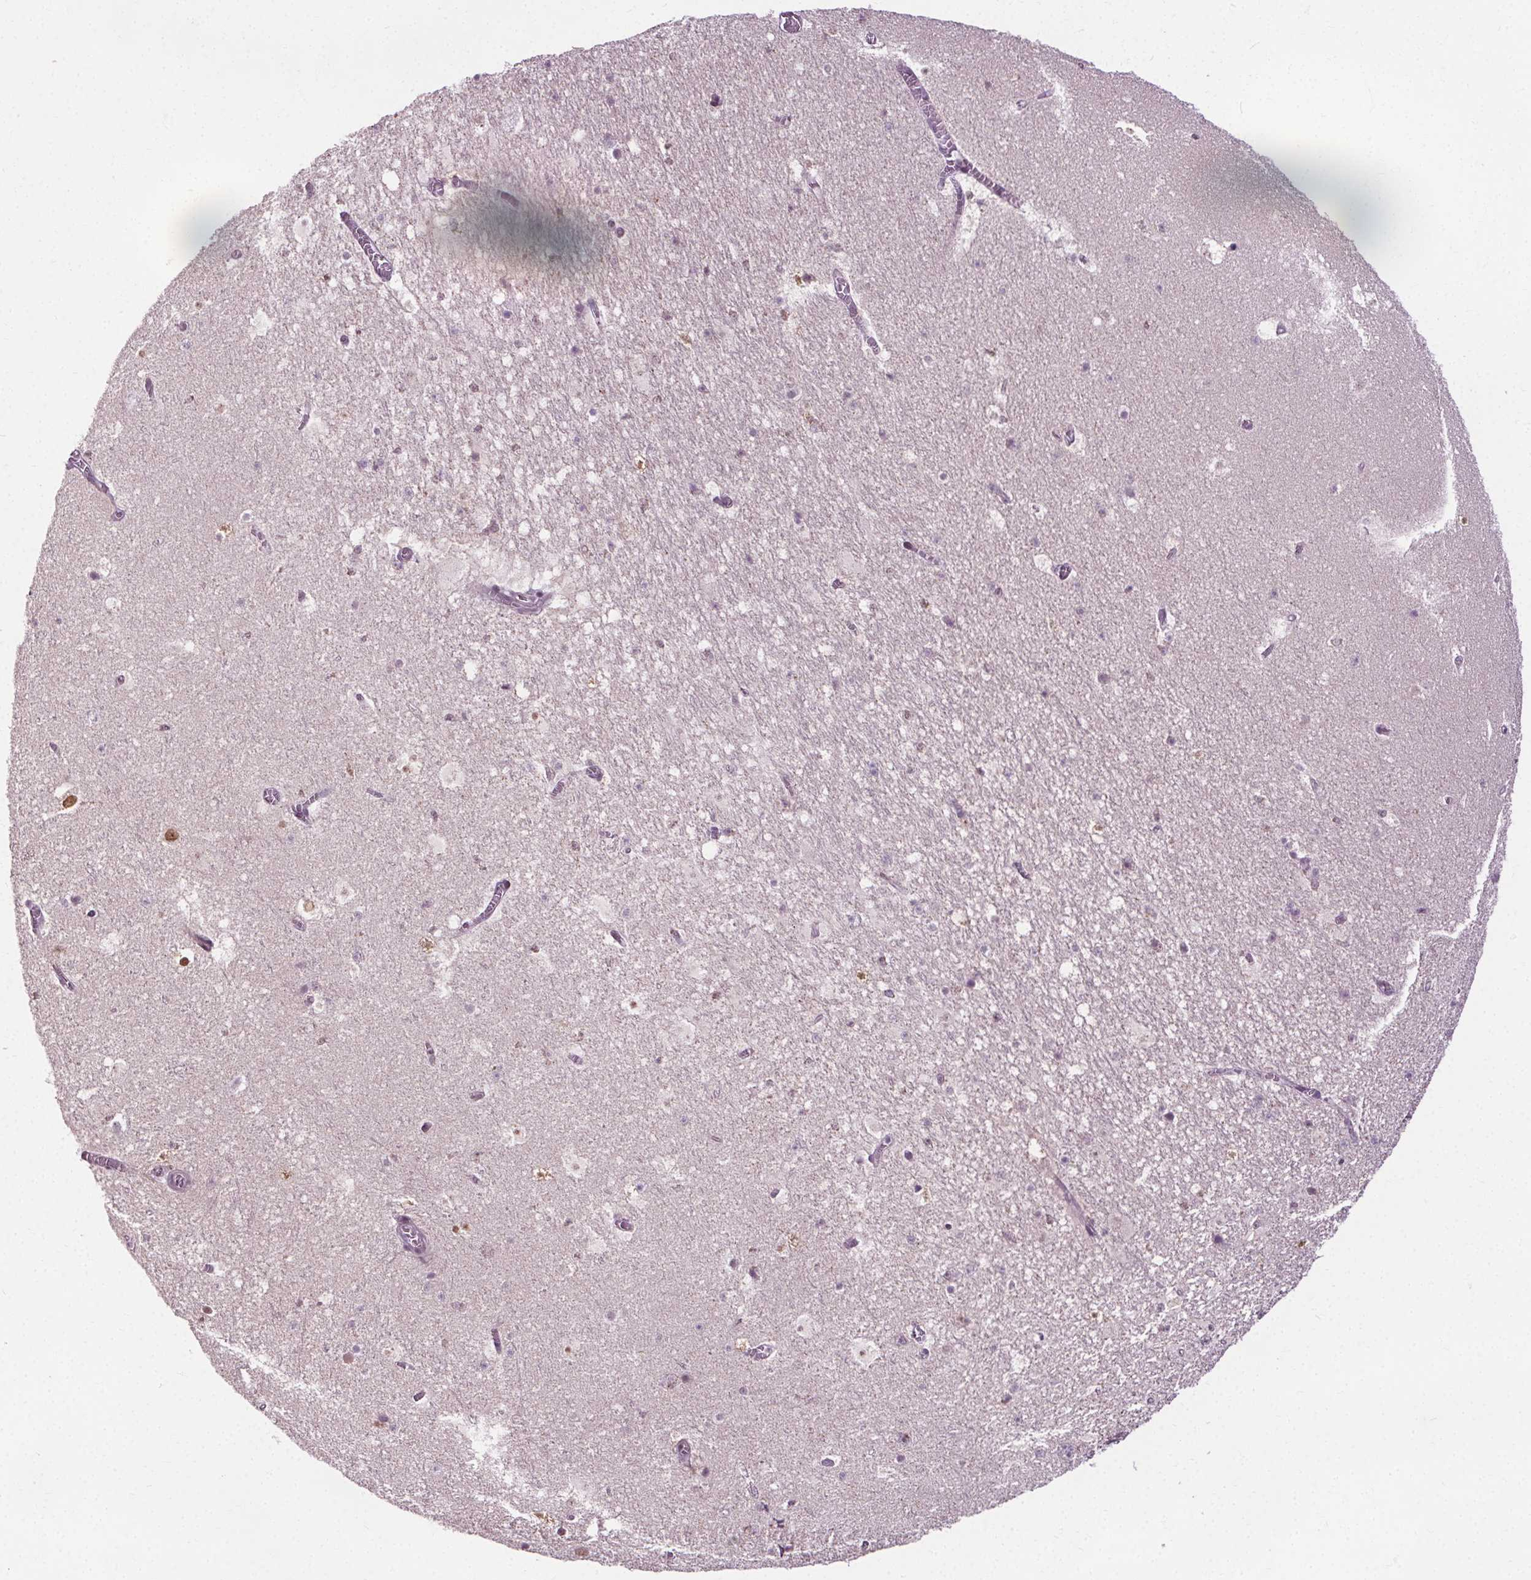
{"staining": {"intensity": "negative", "quantity": "none", "location": "none"}, "tissue": "hippocampus", "cell_type": "Glial cells", "image_type": "normal", "snomed": [{"axis": "morphology", "description": "Normal tissue, NOS"}, {"axis": "topography", "description": "Hippocampus"}], "caption": "The image exhibits no significant positivity in glial cells of hippocampus.", "gene": "CEBPA", "patient": {"sex": "female", "age": 42}}